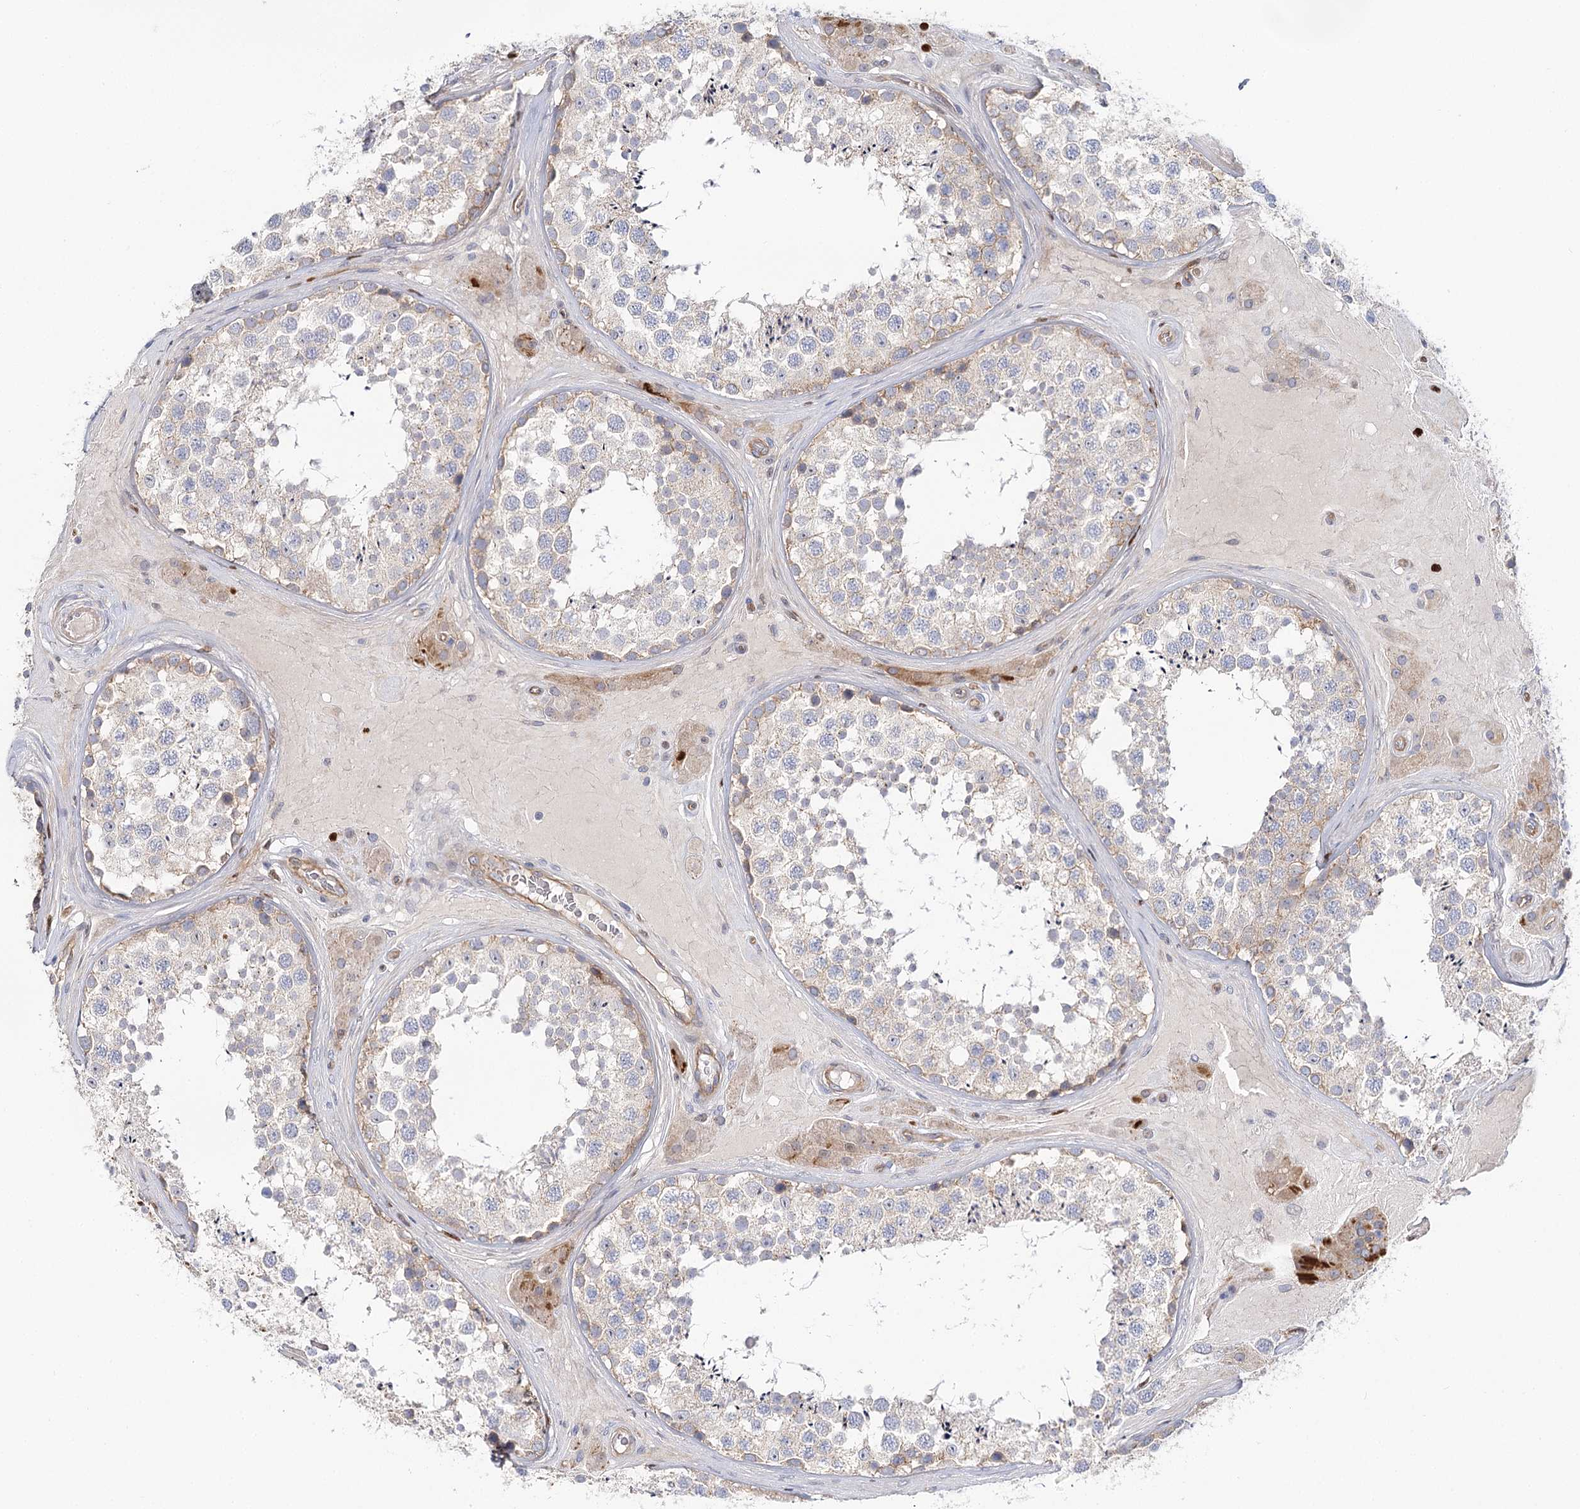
{"staining": {"intensity": "moderate", "quantity": "<25%", "location": "cytoplasmic/membranous"}, "tissue": "testis", "cell_type": "Cells in seminiferous ducts", "image_type": "normal", "snomed": [{"axis": "morphology", "description": "Normal tissue, NOS"}, {"axis": "topography", "description": "Testis"}], "caption": "Immunohistochemical staining of unremarkable human testis displays low levels of moderate cytoplasmic/membranous expression in about <25% of cells in seminiferous ducts.", "gene": "C11orf52", "patient": {"sex": "male", "age": 46}}